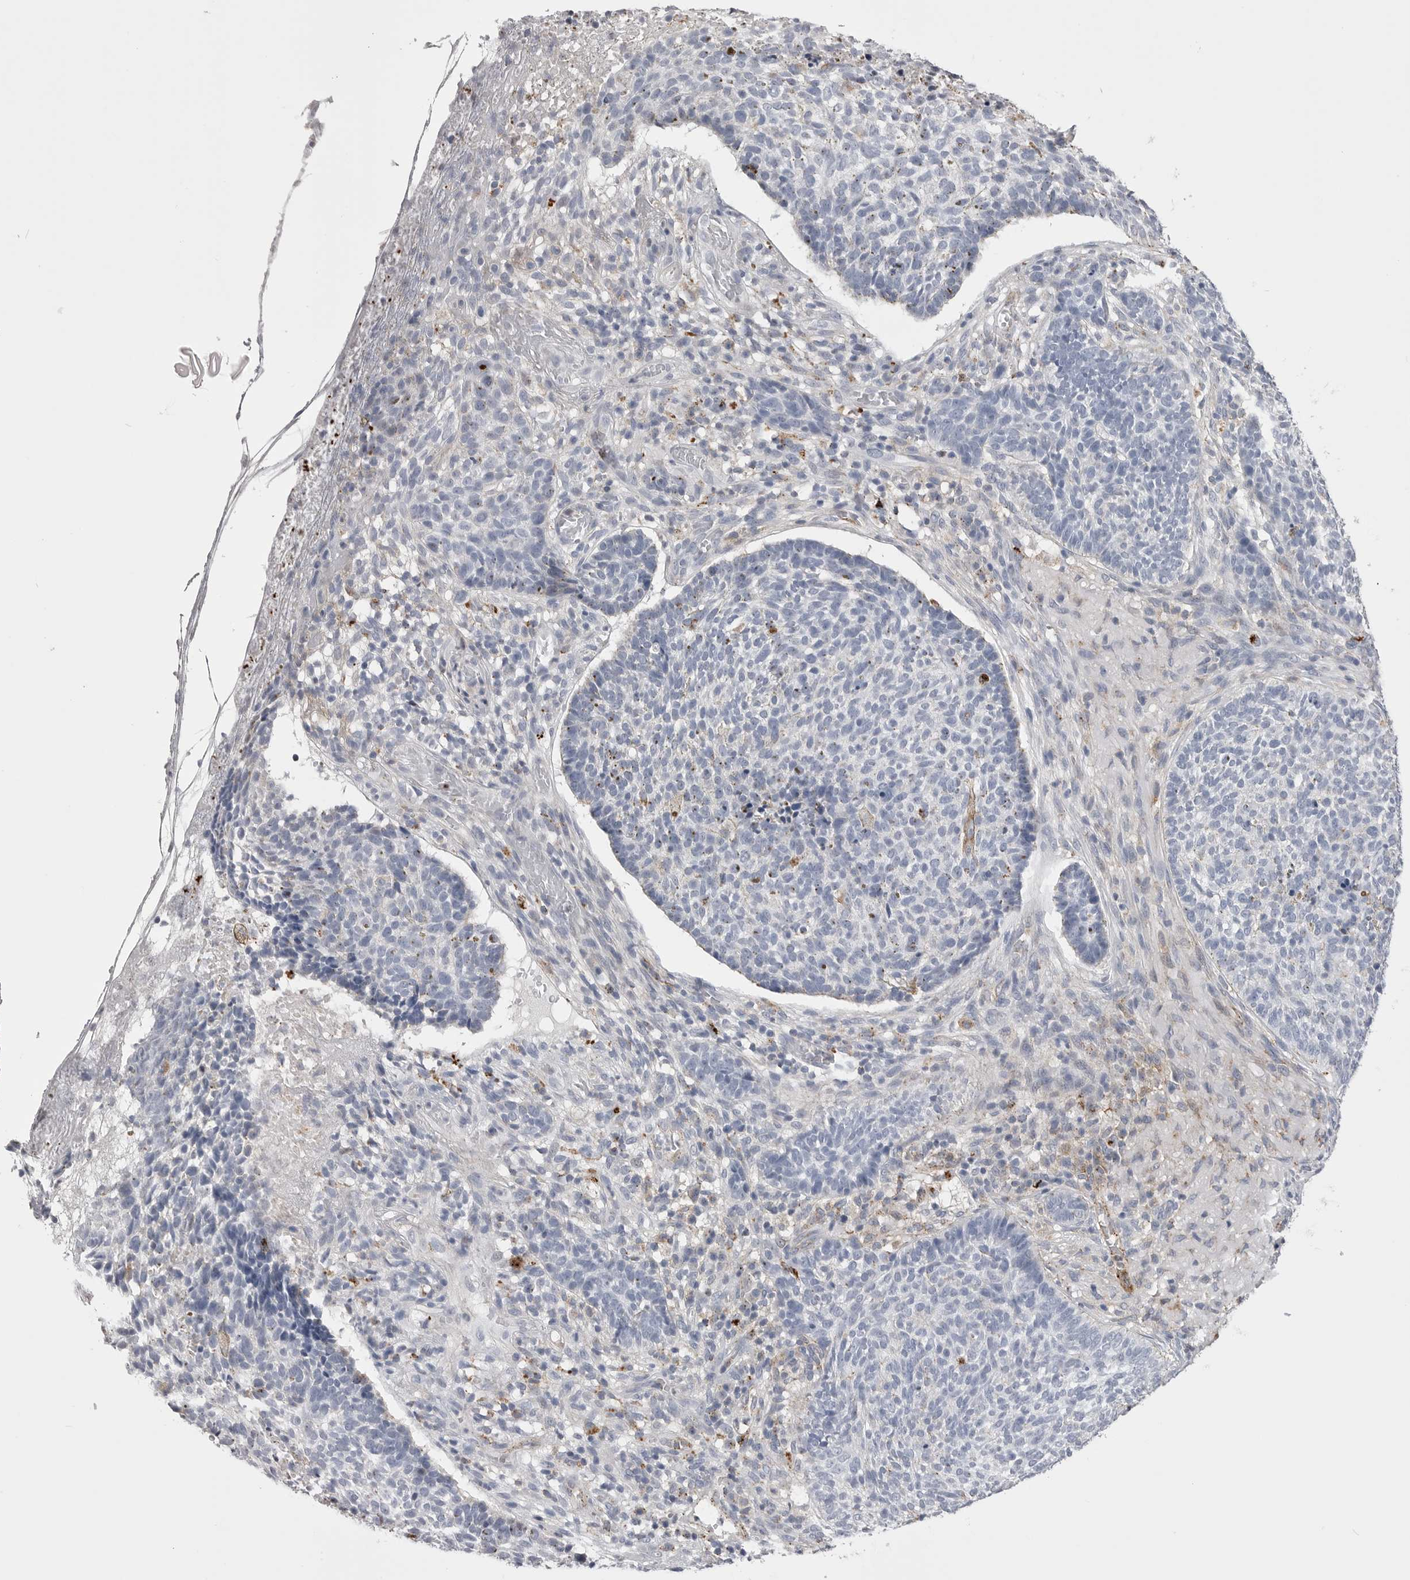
{"staining": {"intensity": "negative", "quantity": "none", "location": "none"}, "tissue": "skin cancer", "cell_type": "Tumor cells", "image_type": "cancer", "snomed": [{"axis": "morphology", "description": "Basal cell carcinoma"}, {"axis": "topography", "description": "Skin"}], "caption": "IHC image of neoplastic tissue: basal cell carcinoma (skin) stained with DAB (3,3'-diaminobenzidine) demonstrates no significant protein expression in tumor cells.", "gene": "PSPN", "patient": {"sex": "male", "age": 85}}